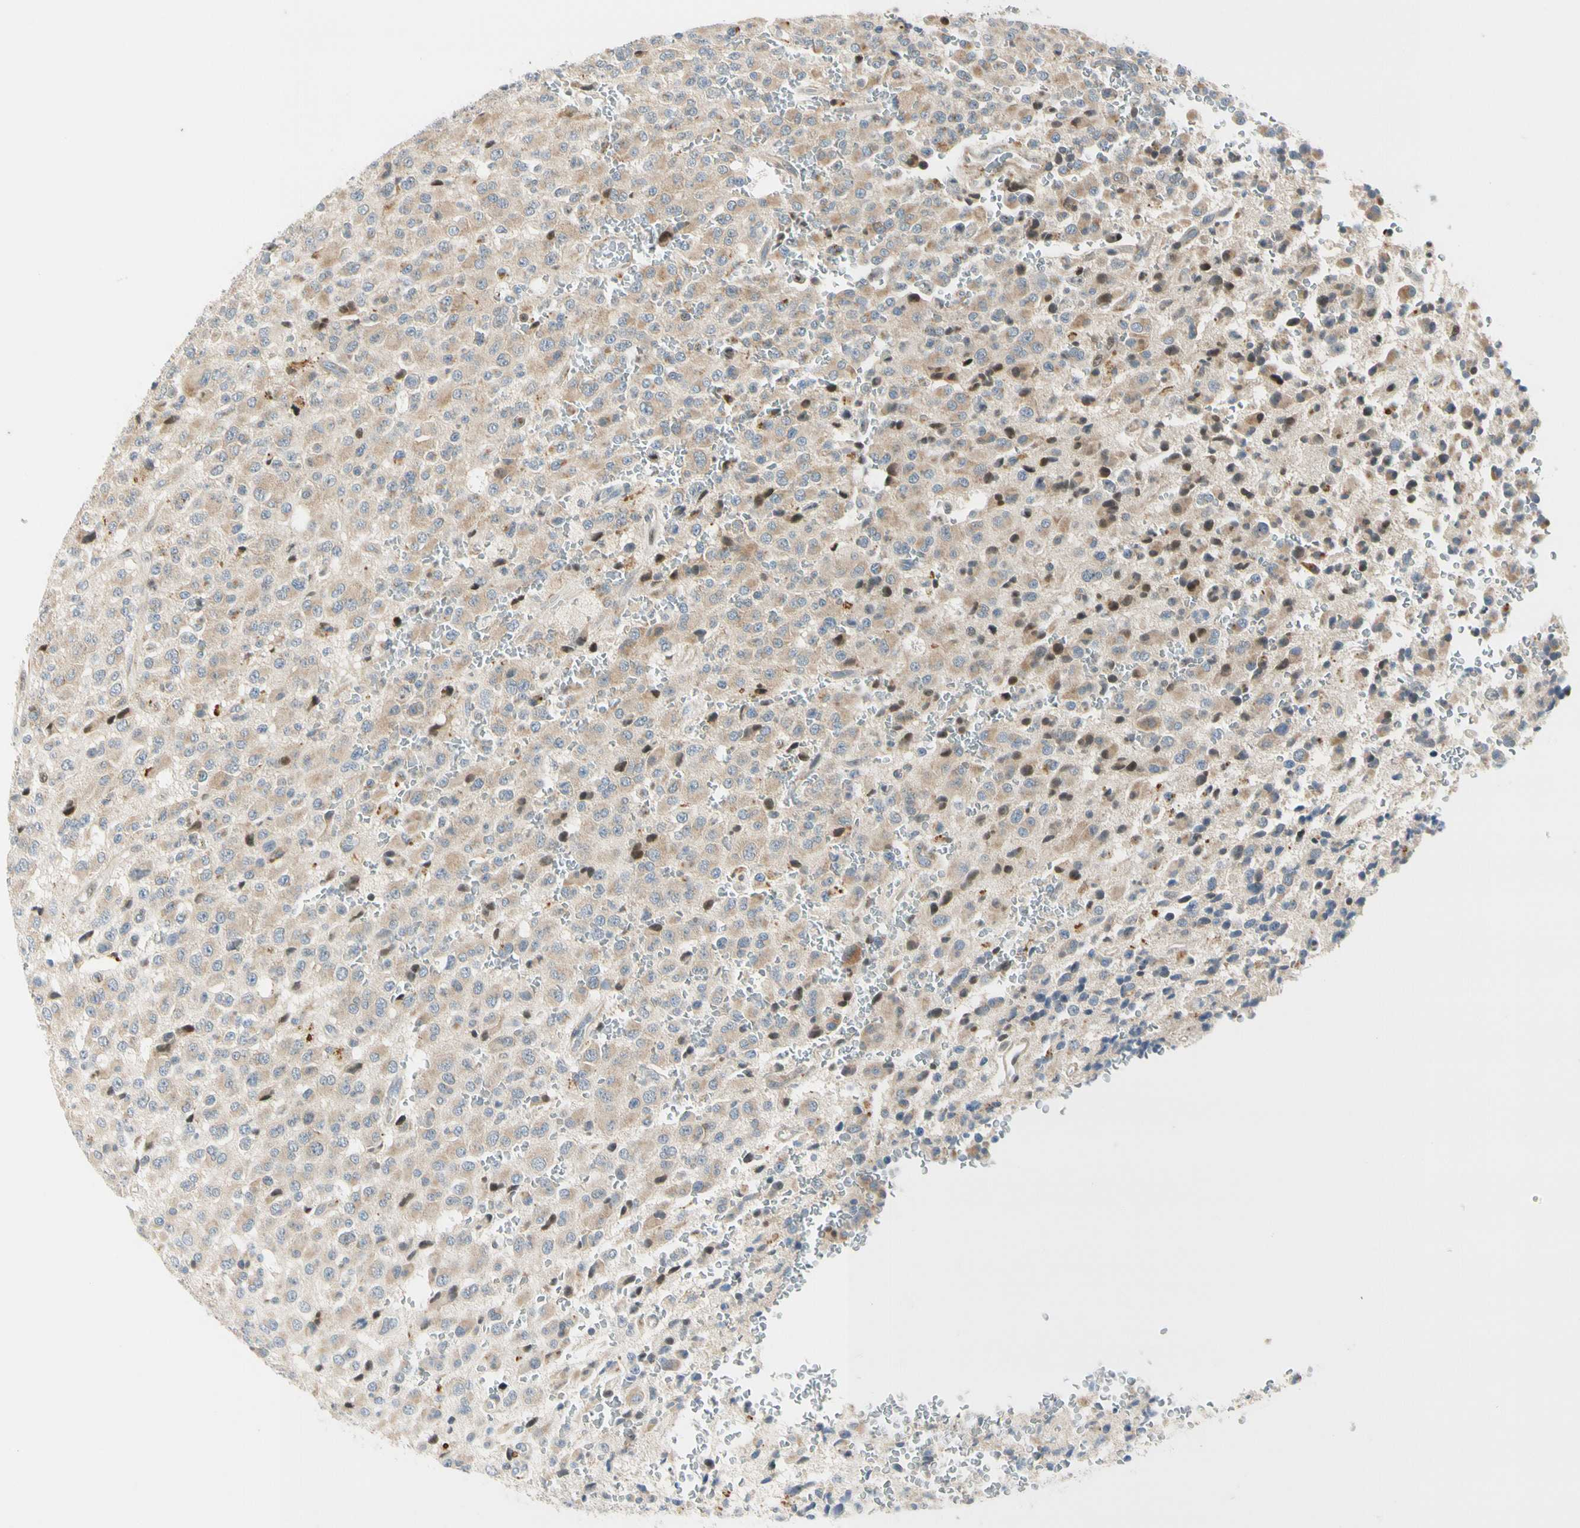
{"staining": {"intensity": "weak", "quantity": "25%-75%", "location": "cytoplasmic/membranous,nuclear"}, "tissue": "glioma", "cell_type": "Tumor cells", "image_type": "cancer", "snomed": [{"axis": "morphology", "description": "Glioma, malignant, High grade"}, {"axis": "topography", "description": "pancreas cauda"}], "caption": "About 25%-75% of tumor cells in human glioma reveal weak cytoplasmic/membranous and nuclear protein positivity as visualized by brown immunohistochemical staining.", "gene": "NPDC1", "patient": {"sex": "male", "age": 60}}